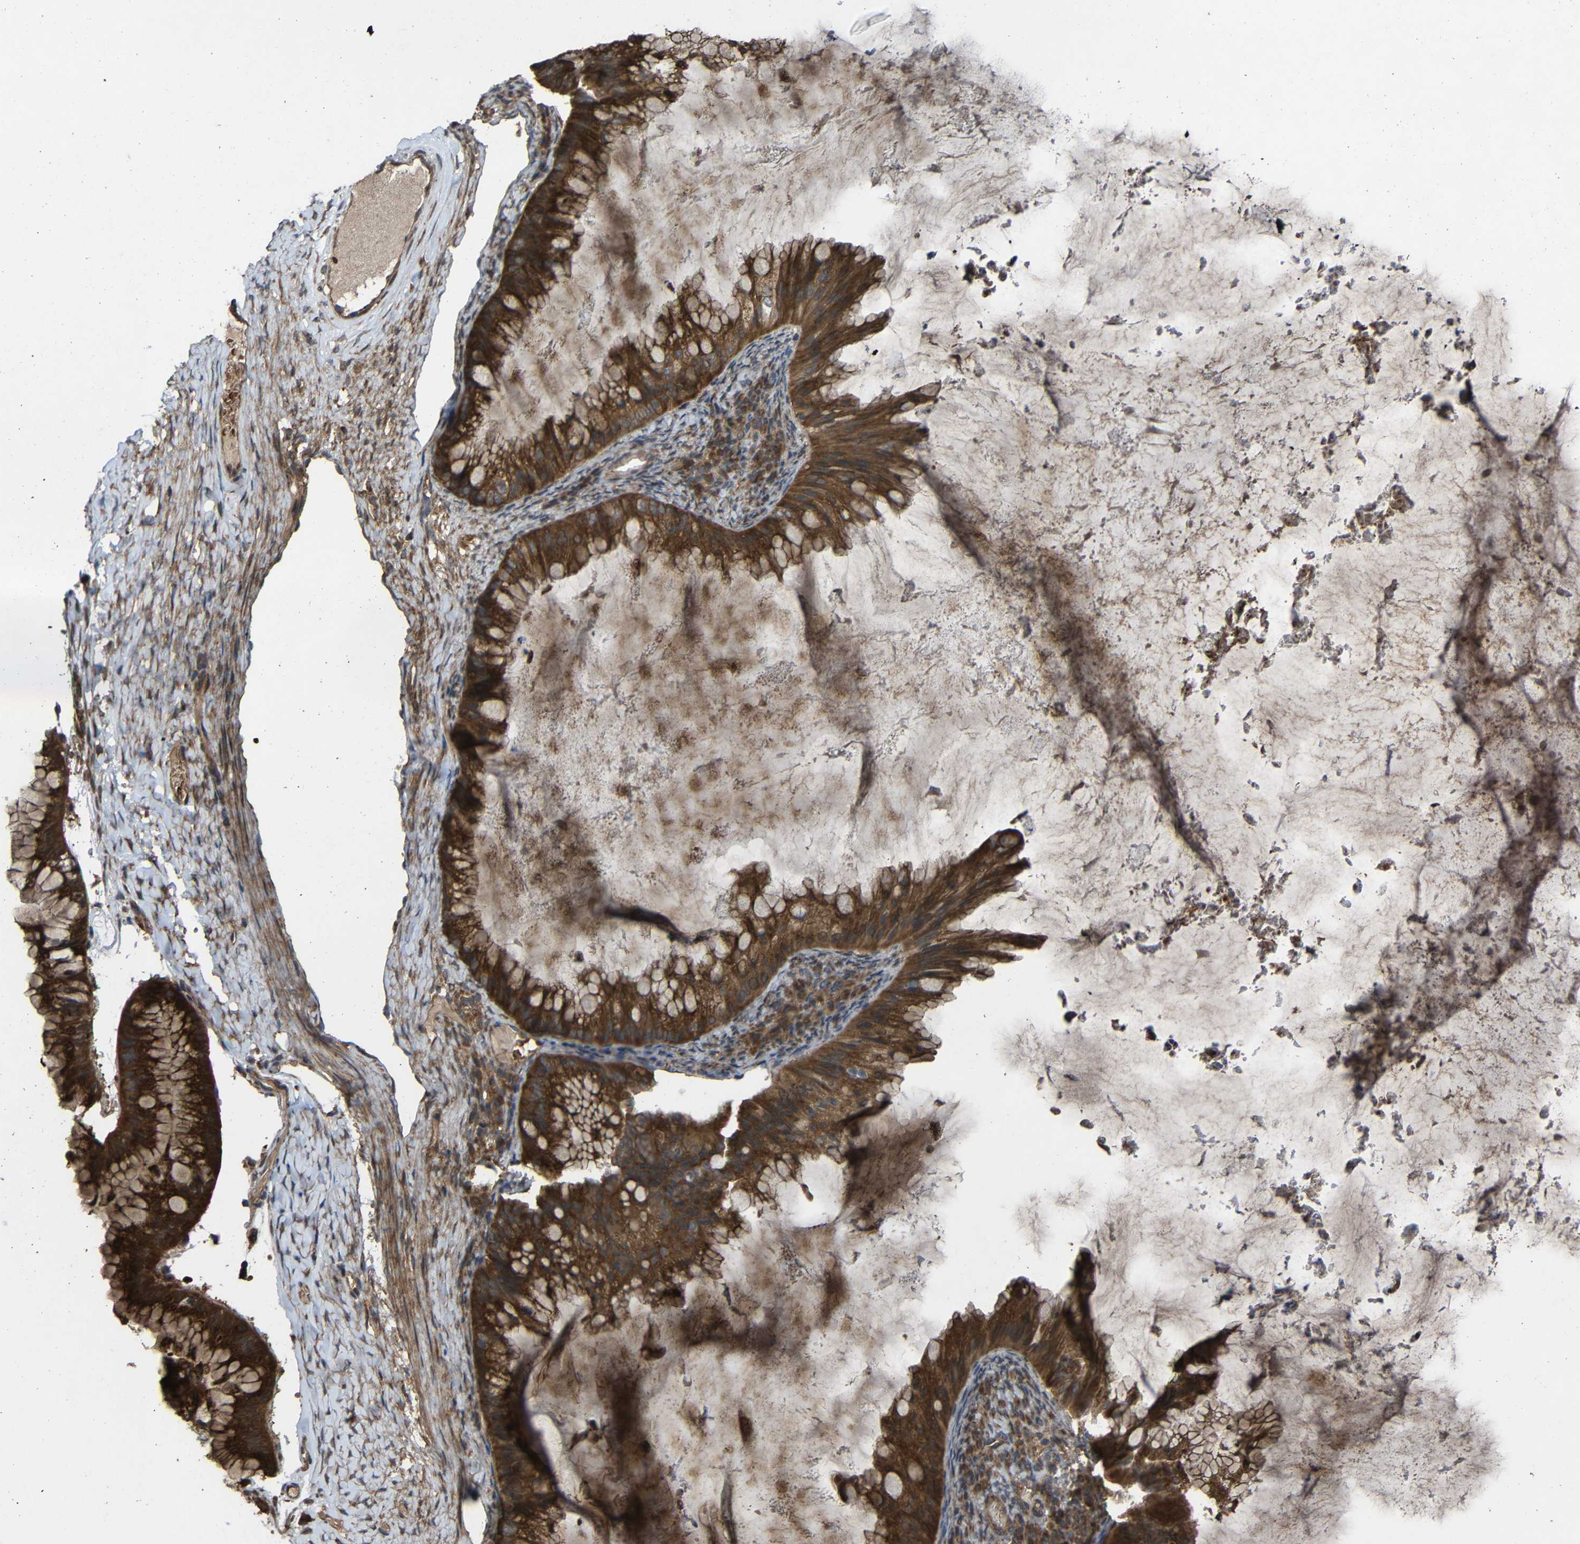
{"staining": {"intensity": "strong", "quantity": ">75%", "location": "cytoplasmic/membranous"}, "tissue": "ovarian cancer", "cell_type": "Tumor cells", "image_type": "cancer", "snomed": [{"axis": "morphology", "description": "Cystadenocarcinoma, mucinous, NOS"}, {"axis": "topography", "description": "Ovary"}], "caption": "This is a micrograph of IHC staining of ovarian cancer (mucinous cystadenocarcinoma), which shows strong positivity in the cytoplasmic/membranous of tumor cells.", "gene": "C1GALT1", "patient": {"sex": "female", "age": 61}}